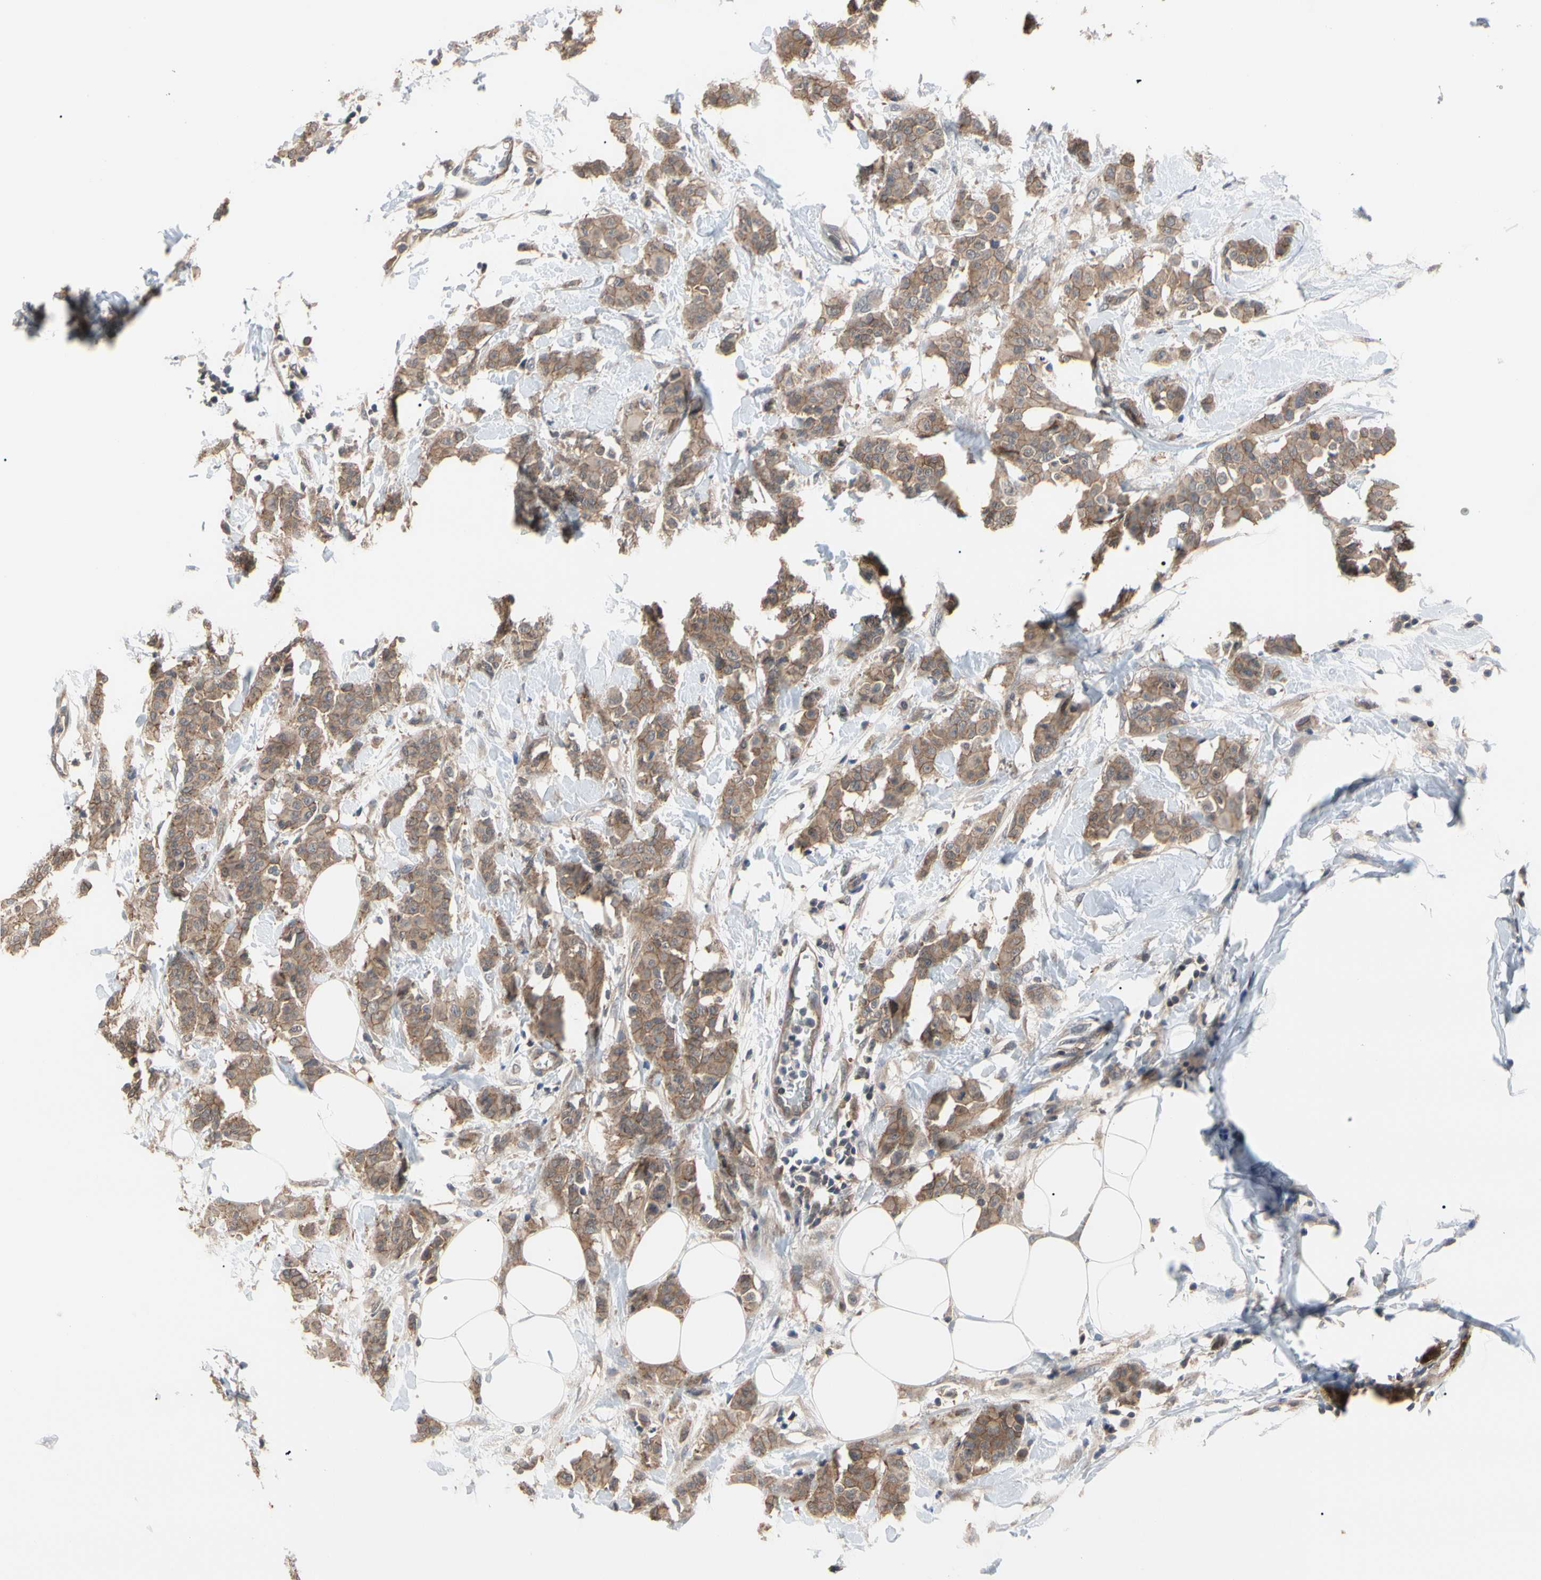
{"staining": {"intensity": "moderate", "quantity": ">75%", "location": "cytoplasmic/membranous"}, "tissue": "breast cancer", "cell_type": "Tumor cells", "image_type": "cancer", "snomed": [{"axis": "morphology", "description": "Normal tissue, NOS"}, {"axis": "morphology", "description": "Duct carcinoma"}, {"axis": "topography", "description": "Breast"}], "caption": "High-power microscopy captured an immunohistochemistry photomicrograph of breast intraductal carcinoma, revealing moderate cytoplasmic/membranous expression in about >75% of tumor cells.", "gene": "DPP8", "patient": {"sex": "female", "age": 40}}